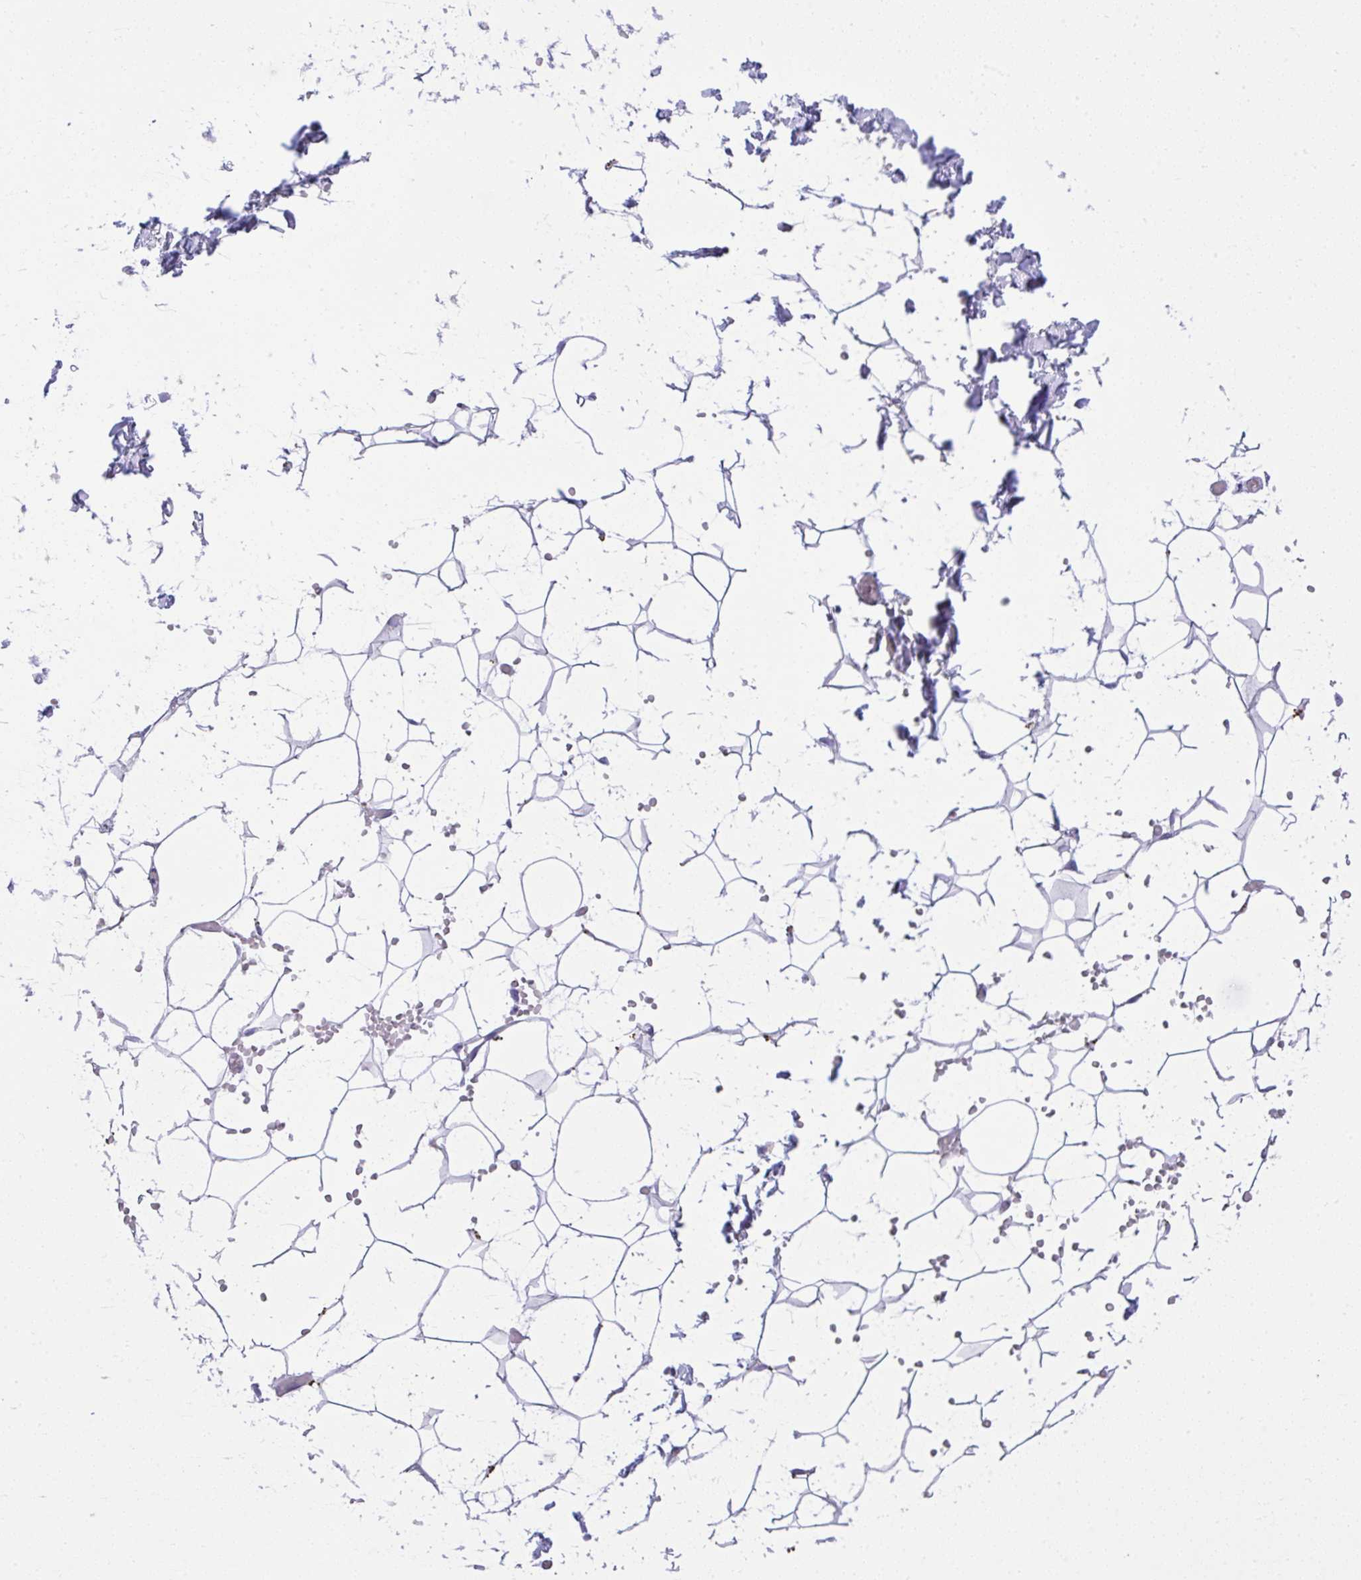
{"staining": {"intensity": "negative", "quantity": "none", "location": "none"}, "tissue": "adipose tissue", "cell_type": "Adipocytes", "image_type": "normal", "snomed": [{"axis": "morphology", "description": "Normal tissue, NOS"}, {"axis": "topography", "description": "Skin"}, {"axis": "topography", "description": "Peripheral nerve tissue"}], "caption": "Histopathology image shows no significant protein expression in adipocytes of unremarkable adipose tissue. (Stains: DAB IHC with hematoxylin counter stain, Microscopy: brightfield microscopy at high magnification).", "gene": "ST6GALNAC3", "patient": {"sex": "female", "age": 56}}